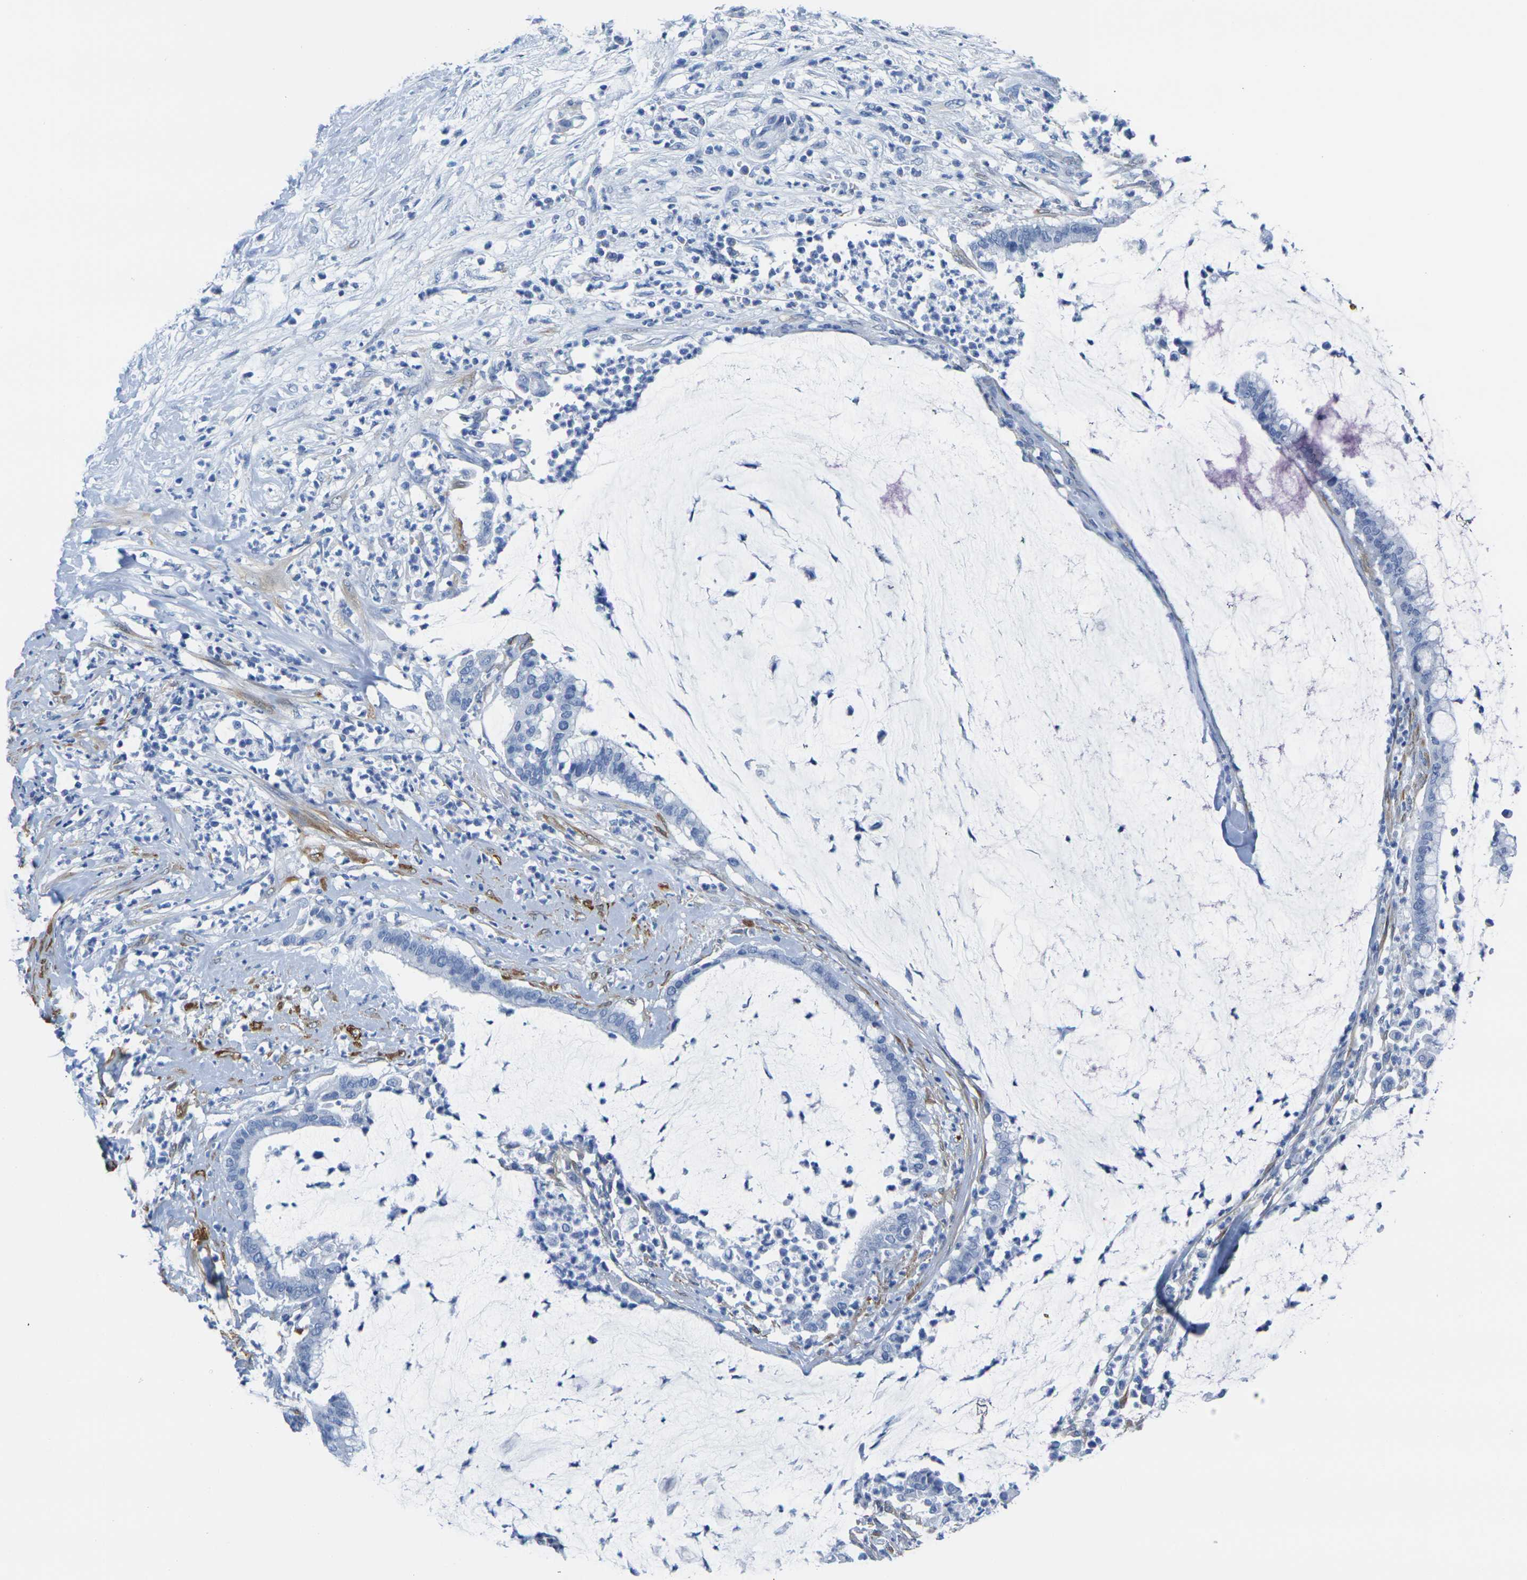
{"staining": {"intensity": "negative", "quantity": "none", "location": "none"}, "tissue": "pancreatic cancer", "cell_type": "Tumor cells", "image_type": "cancer", "snomed": [{"axis": "morphology", "description": "Adenocarcinoma, NOS"}, {"axis": "topography", "description": "Pancreas"}], "caption": "IHC image of neoplastic tissue: human pancreatic cancer (adenocarcinoma) stained with DAB exhibits no significant protein staining in tumor cells.", "gene": "CNN1", "patient": {"sex": "male", "age": 41}}